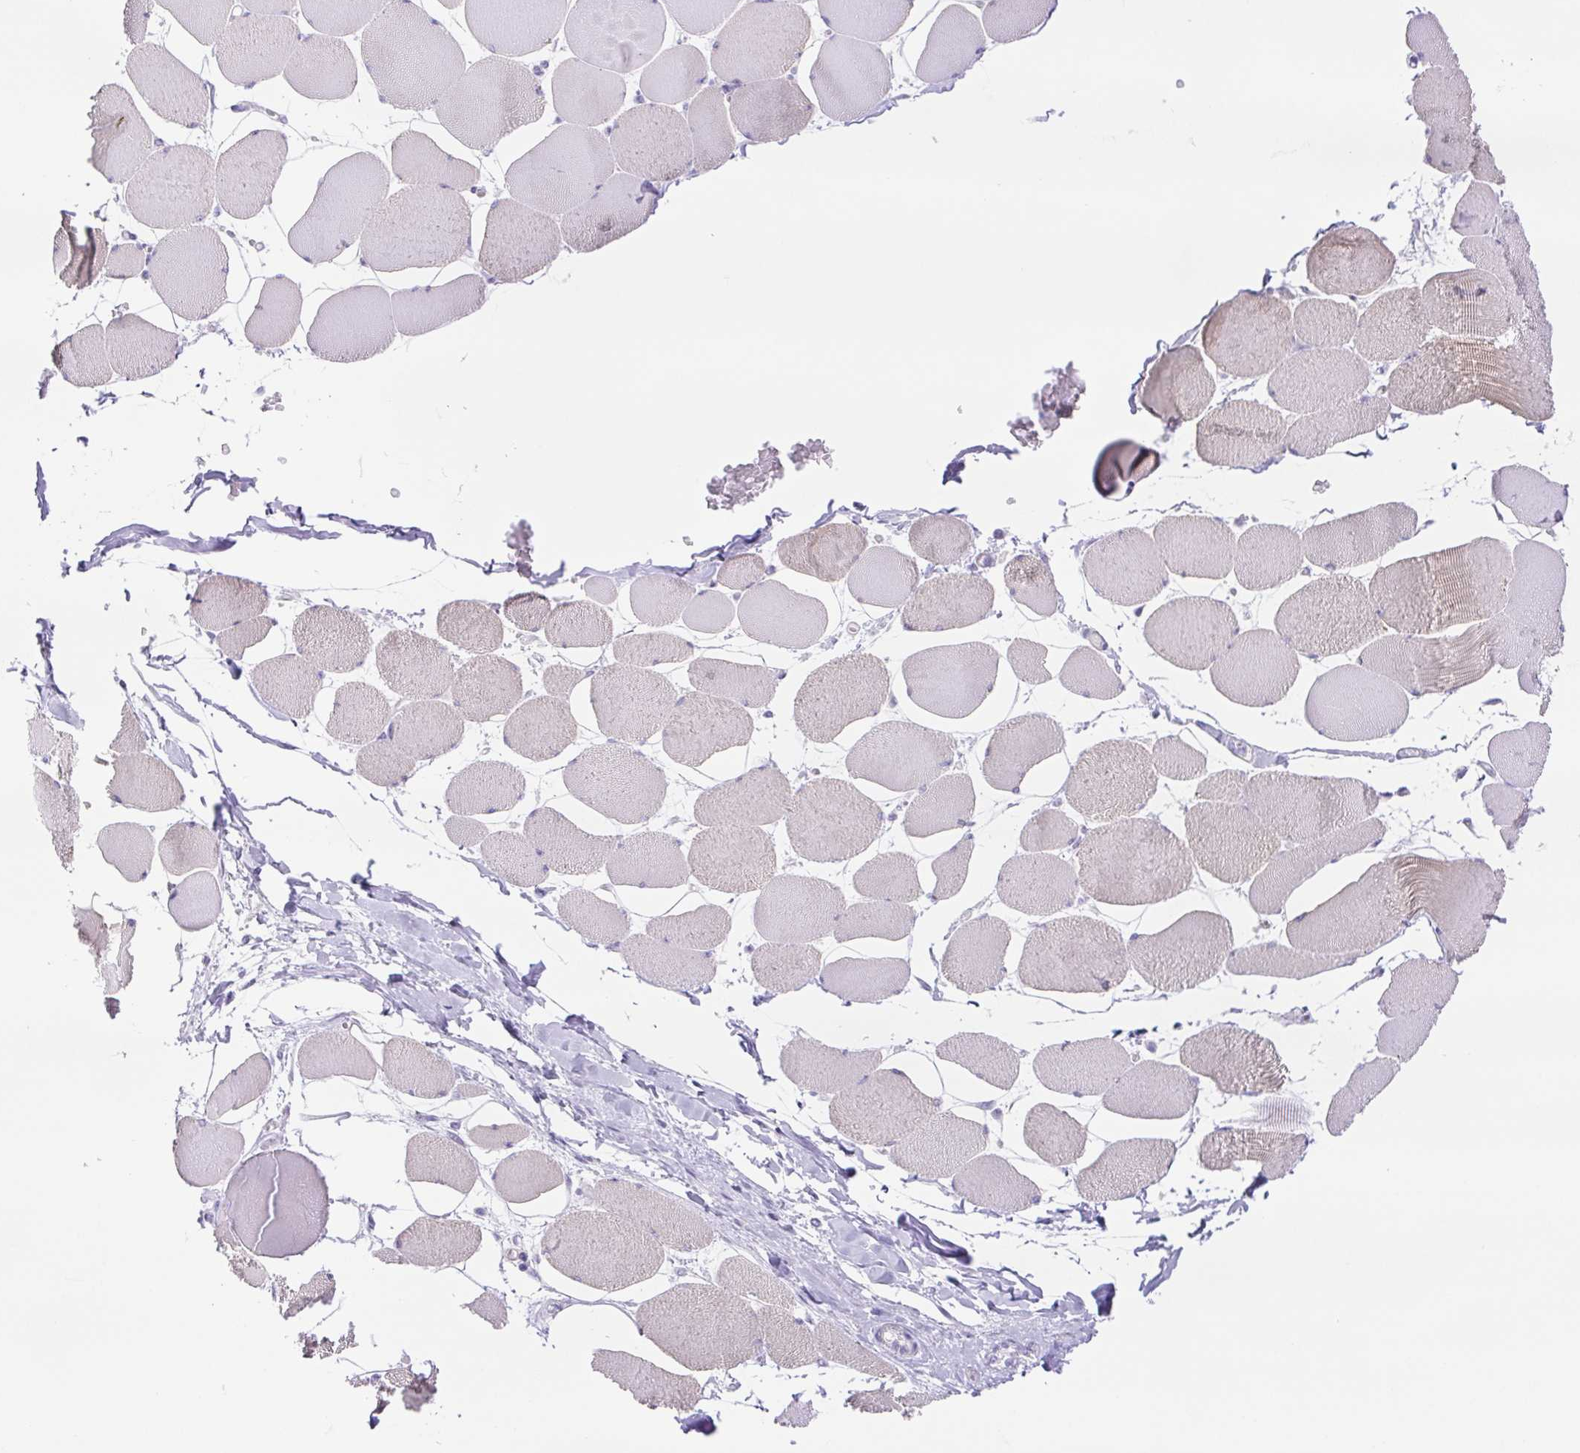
{"staining": {"intensity": "weak", "quantity": "<25%", "location": "cytoplasmic/membranous"}, "tissue": "skeletal muscle", "cell_type": "Myocytes", "image_type": "normal", "snomed": [{"axis": "morphology", "description": "Normal tissue, NOS"}, {"axis": "topography", "description": "Skeletal muscle"}], "caption": "Immunohistochemical staining of benign skeletal muscle exhibits no significant expression in myocytes.", "gene": "CDSN", "patient": {"sex": "female", "age": 75}}